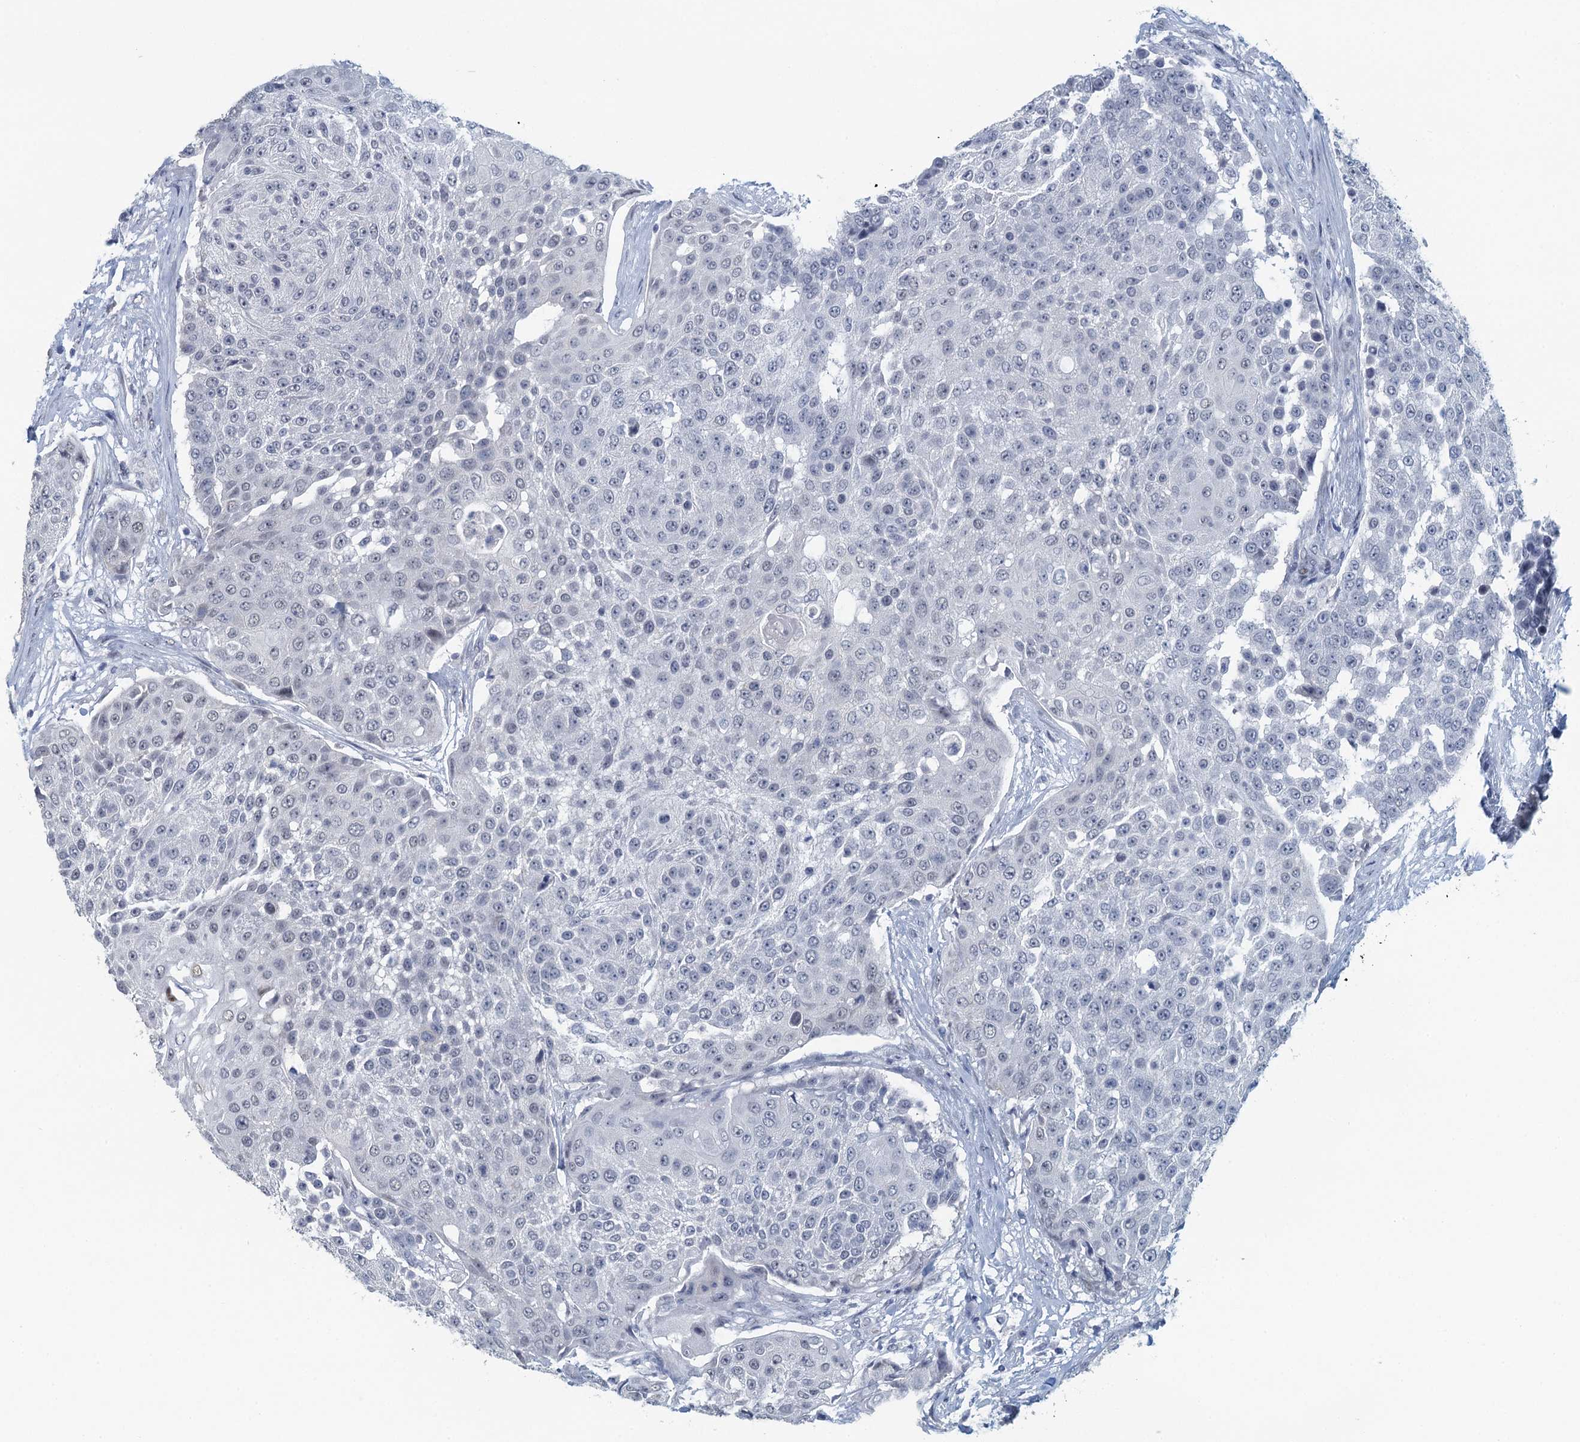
{"staining": {"intensity": "negative", "quantity": "none", "location": "none"}, "tissue": "urothelial cancer", "cell_type": "Tumor cells", "image_type": "cancer", "snomed": [{"axis": "morphology", "description": "Urothelial carcinoma, High grade"}, {"axis": "topography", "description": "Urinary bladder"}], "caption": "Micrograph shows no protein expression in tumor cells of urothelial carcinoma (high-grade) tissue.", "gene": "TTLL9", "patient": {"sex": "female", "age": 63}}